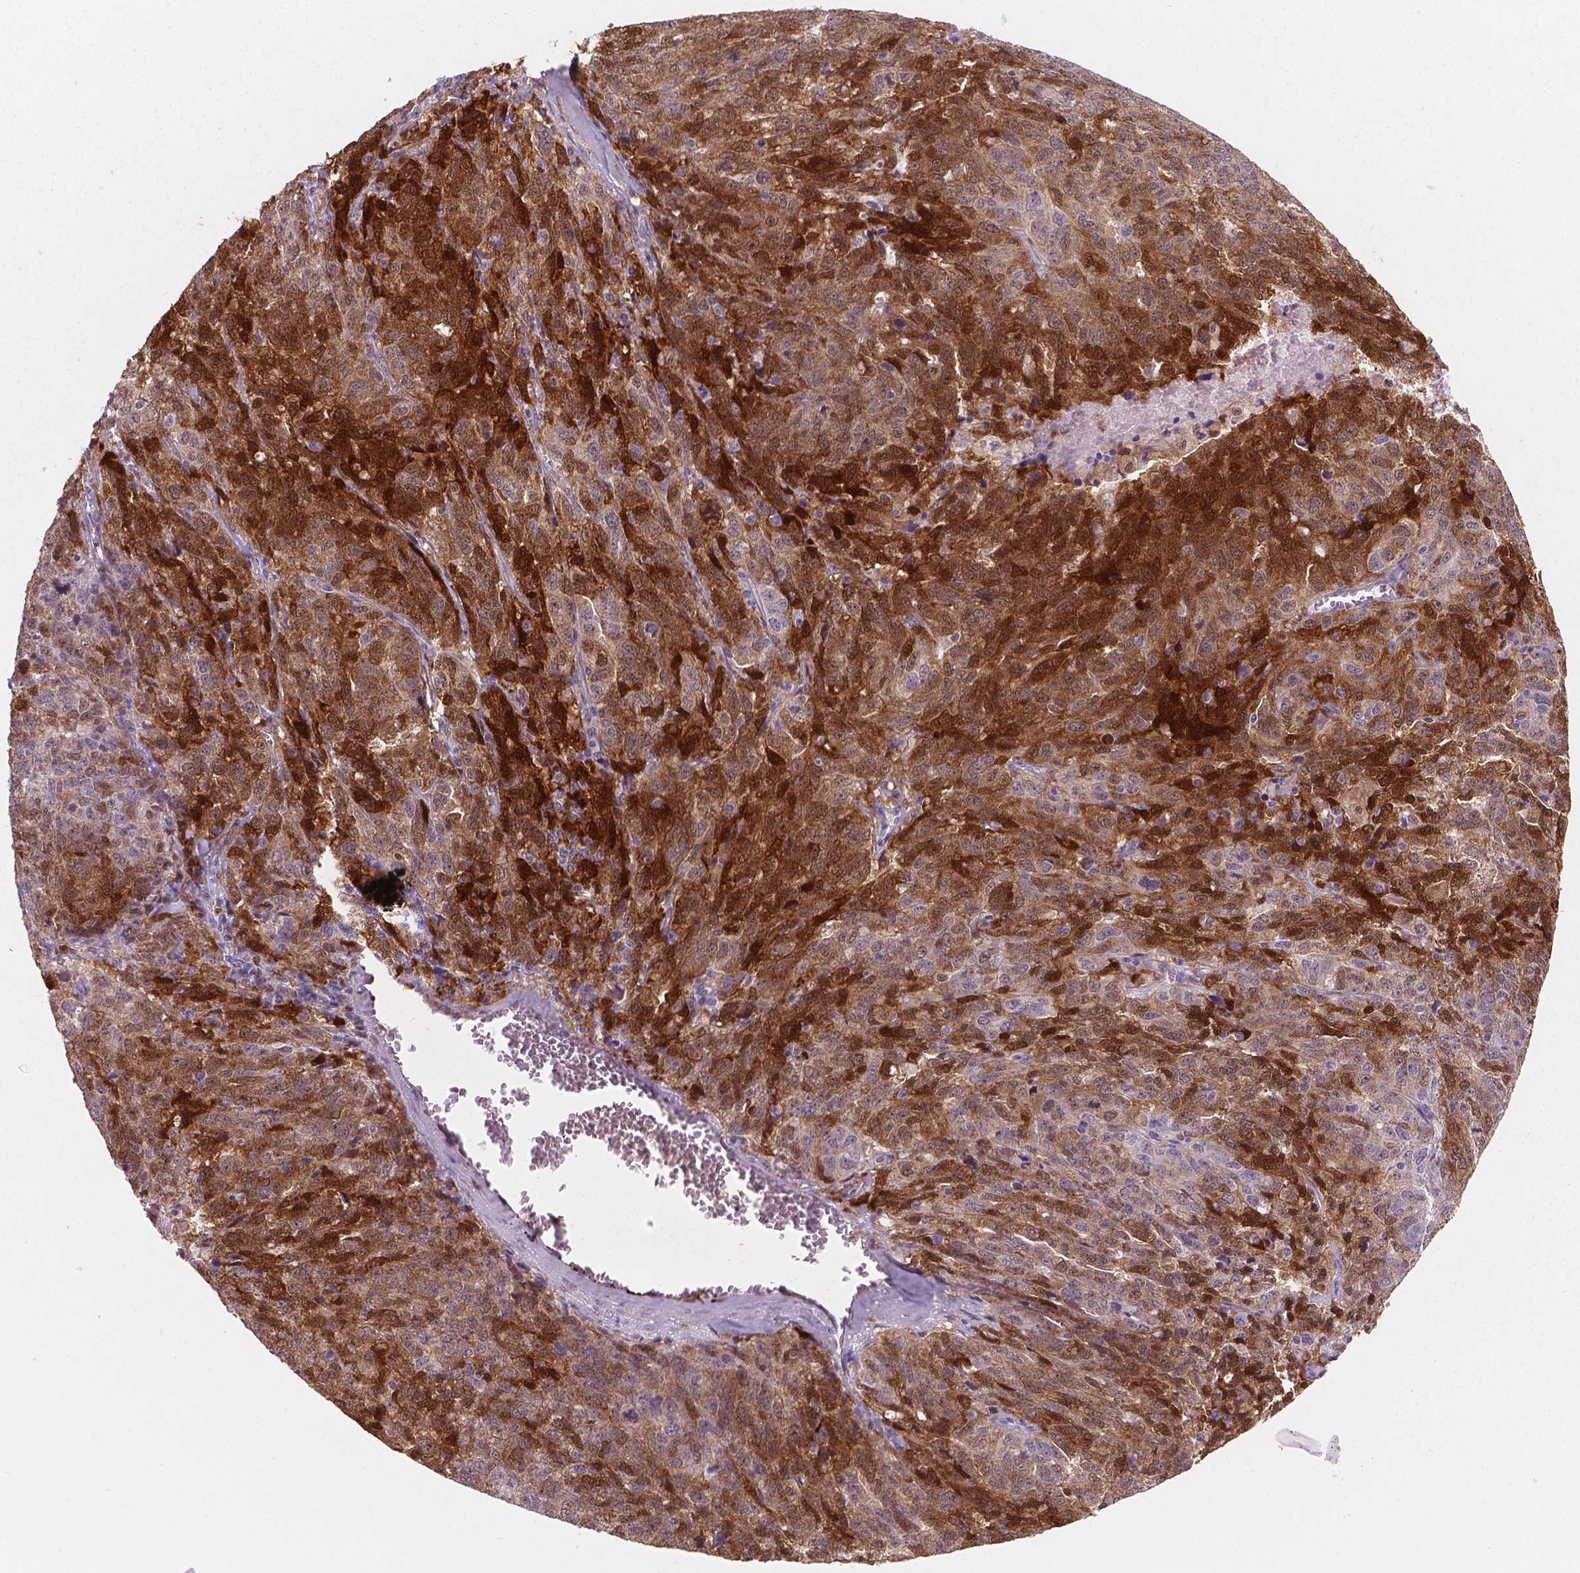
{"staining": {"intensity": "strong", "quantity": "25%-75%", "location": "cytoplasmic/membranous"}, "tissue": "ovarian cancer", "cell_type": "Tumor cells", "image_type": "cancer", "snomed": [{"axis": "morphology", "description": "Cystadenocarcinoma, serous, NOS"}, {"axis": "topography", "description": "Ovary"}], "caption": "Immunohistochemical staining of human serous cystadenocarcinoma (ovarian) shows high levels of strong cytoplasmic/membranous protein expression in approximately 25%-75% of tumor cells.", "gene": "TNFAIP2", "patient": {"sex": "female", "age": 71}}